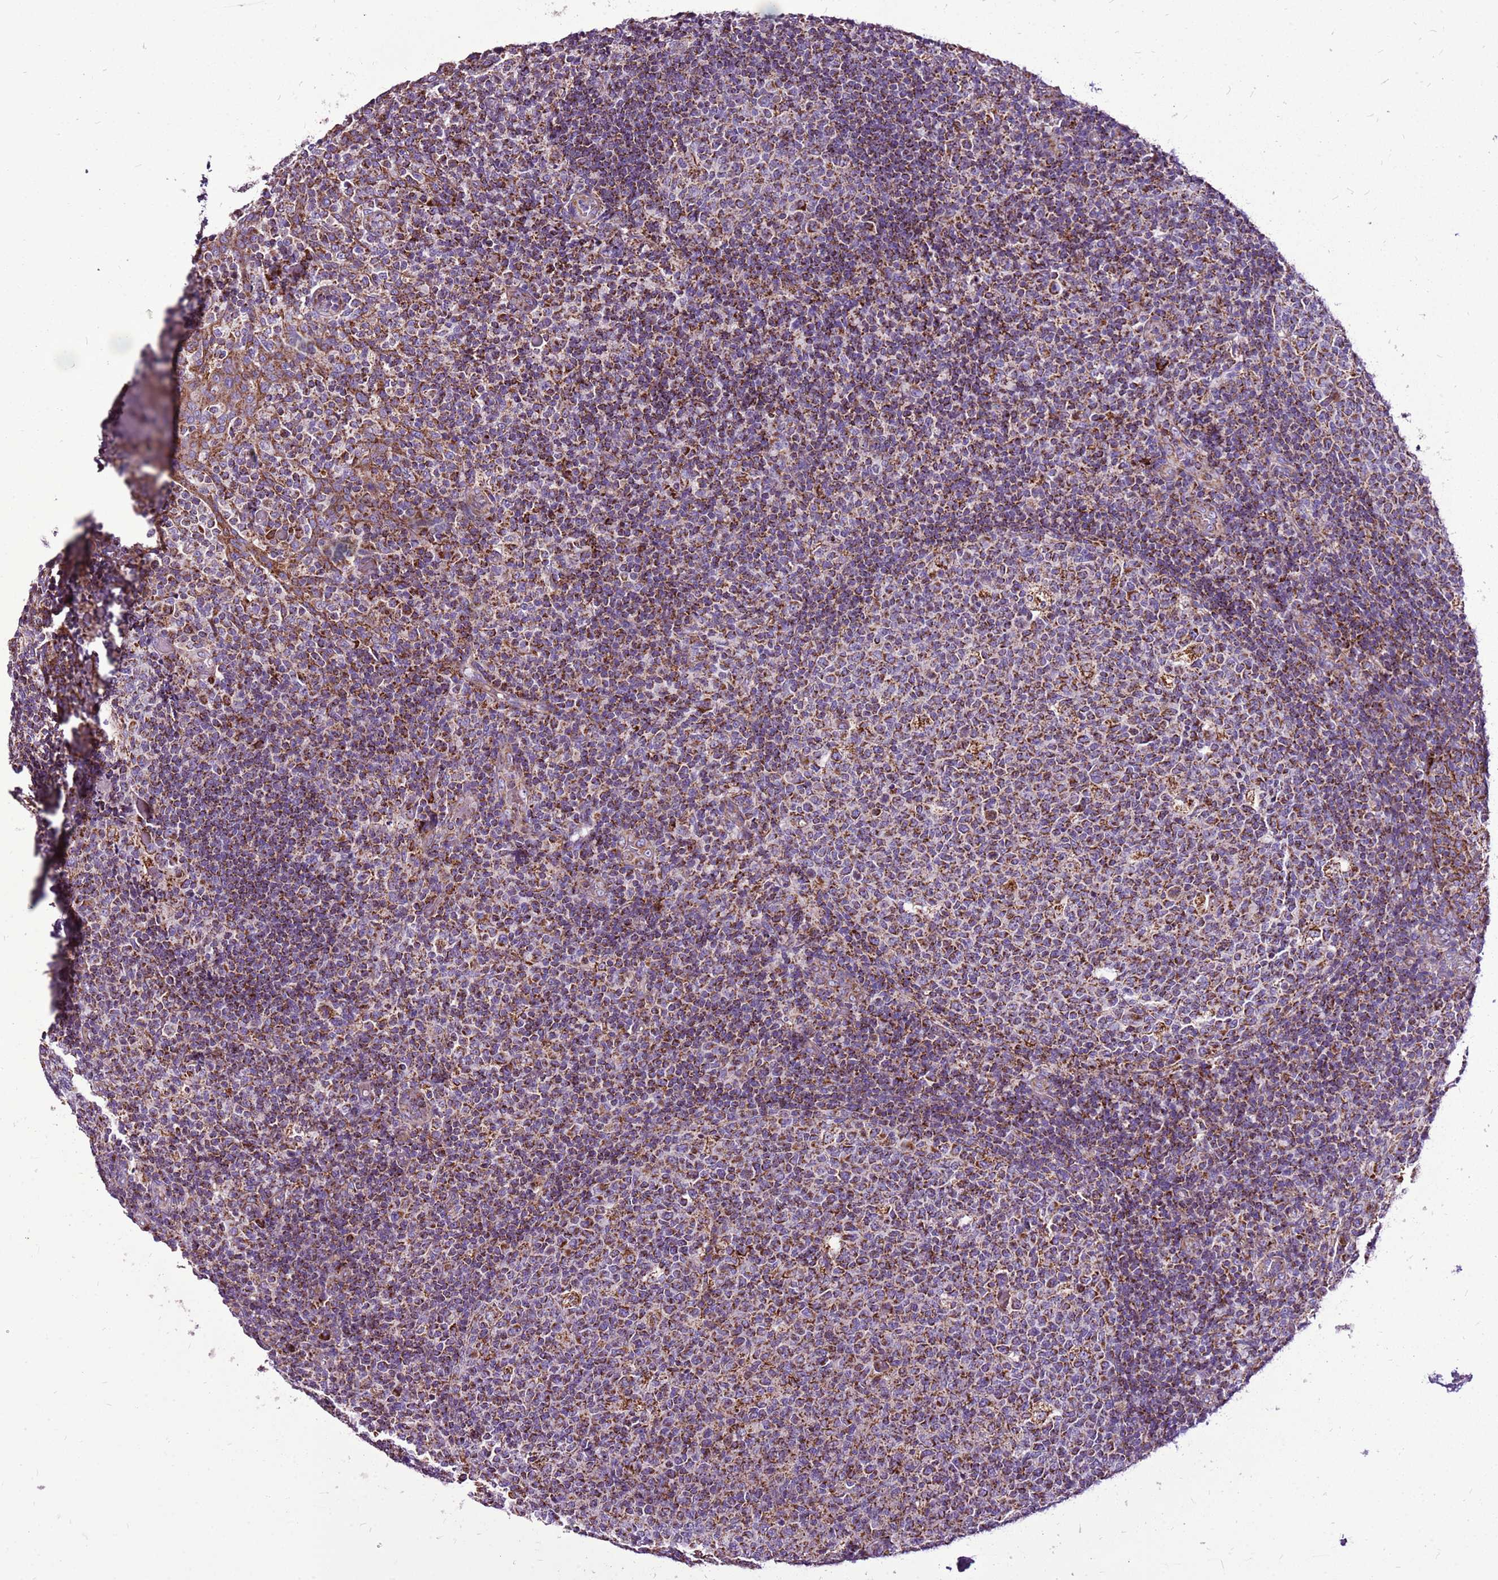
{"staining": {"intensity": "strong", "quantity": ">75%", "location": "cytoplasmic/membranous"}, "tissue": "tonsil", "cell_type": "Germinal center cells", "image_type": "normal", "snomed": [{"axis": "morphology", "description": "Normal tissue, NOS"}, {"axis": "topography", "description": "Tonsil"}], "caption": "Protein analysis of benign tonsil shows strong cytoplasmic/membranous expression in about >75% of germinal center cells. Immunohistochemistry (ihc) stains the protein of interest in brown and the nuclei are stained blue.", "gene": "GCDH", "patient": {"sex": "female", "age": 19}}